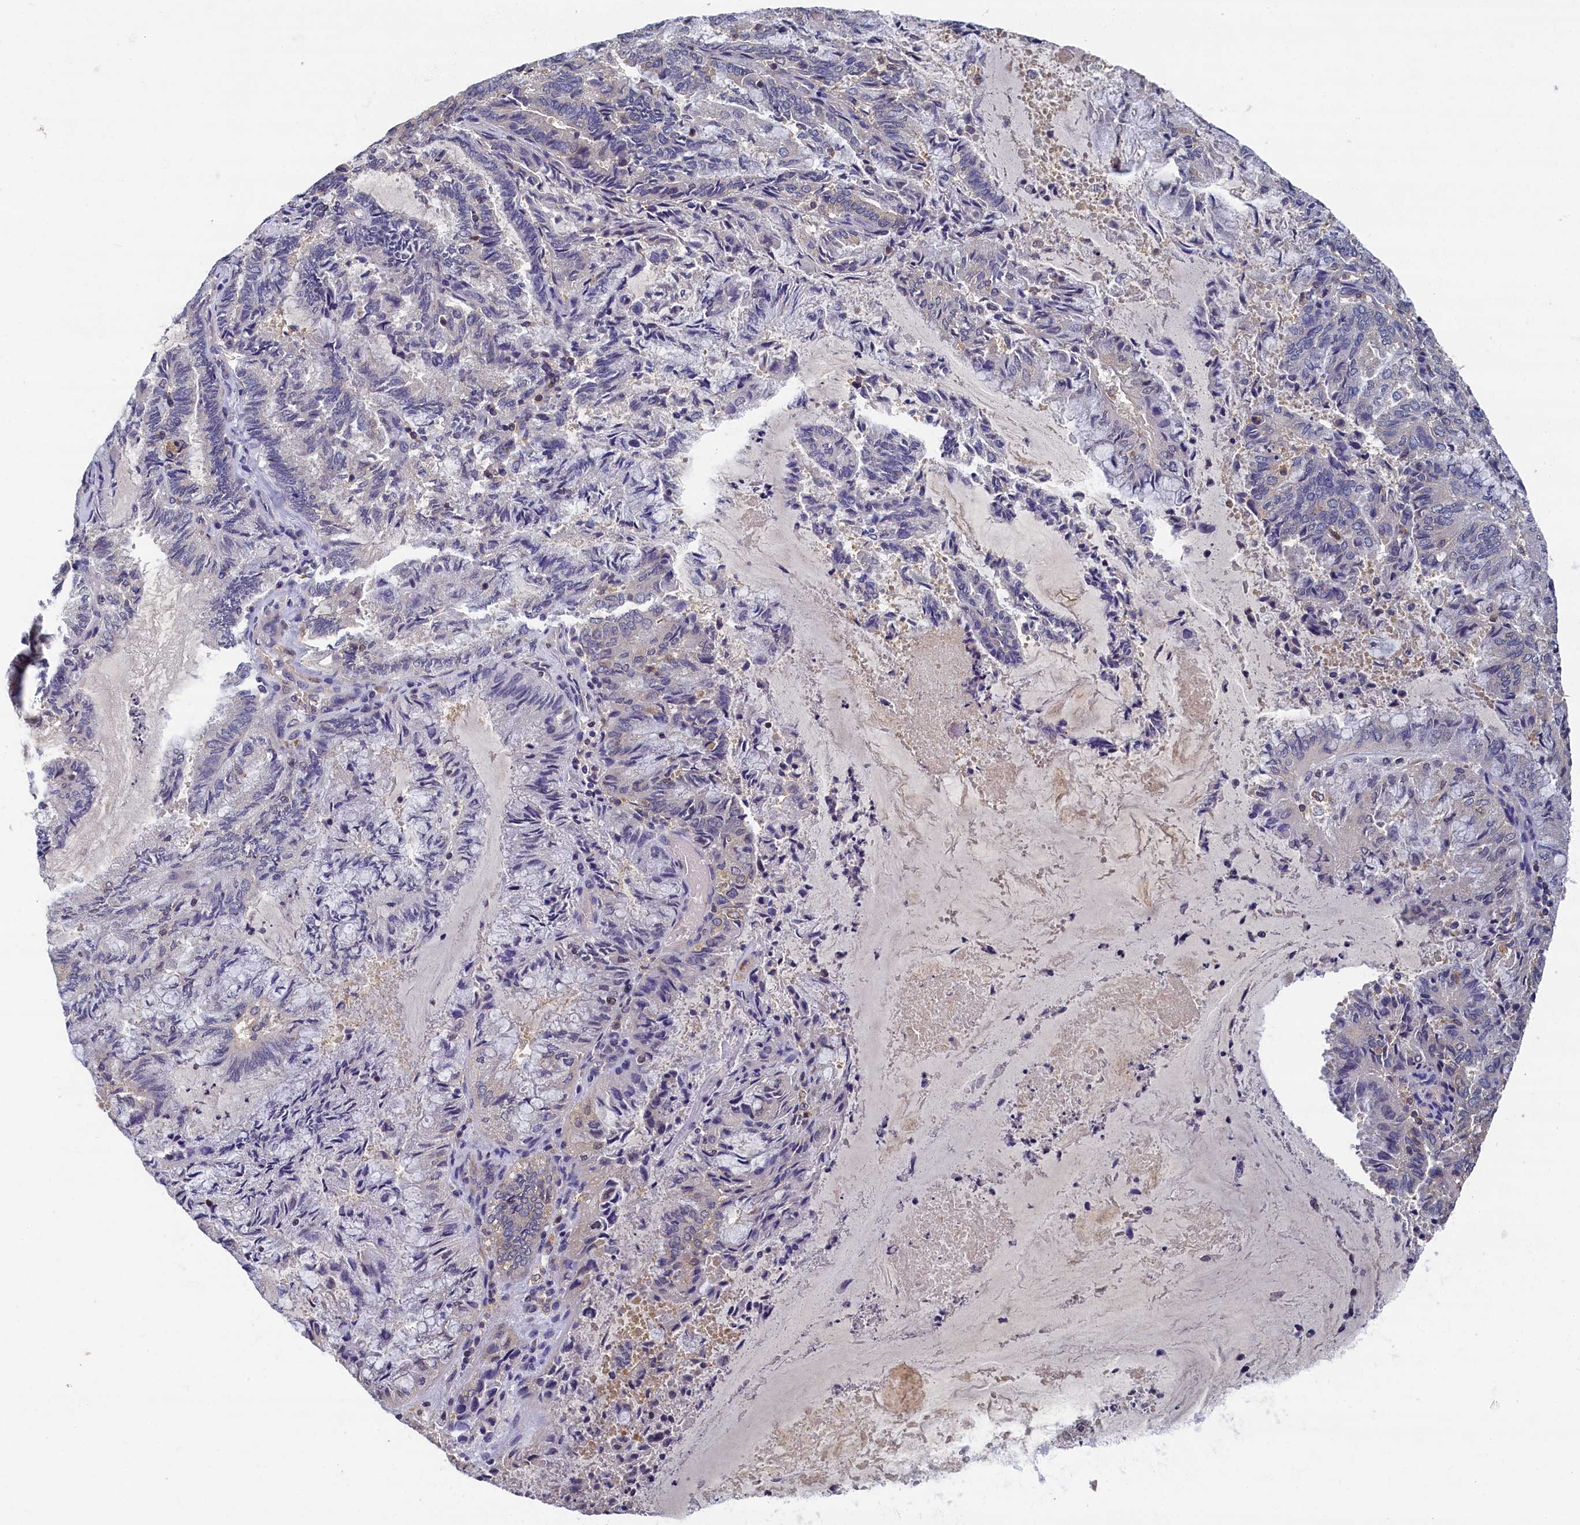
{"staining": {"intensity": "negative", "quantity": "none", "location": "none"}, "tissue": "endometrial cancer", "cell_type": "Tumor cells", "image_type": "cancer", "snomed": [{"axis": "morphology", "description": "Adenocarcinoma, NOS"}, {"axis": "topography", "description": "Endometrium"}], "caption": "Immunohistochemistry (IHC) histopathology image of neoplastic tissue: adenocarcinoma (endometrial) stained with DAB (3,3'-diaminobenzidine) reveals no significant protein expression in tumor cells. The staining is performed using DAB (3,3'-diaminobenzidine) brown chromogen with nuclei counter-stained in using hematoxylin.", "gene": "TBCB", "patient": {"sex": "female", "age": 80}}